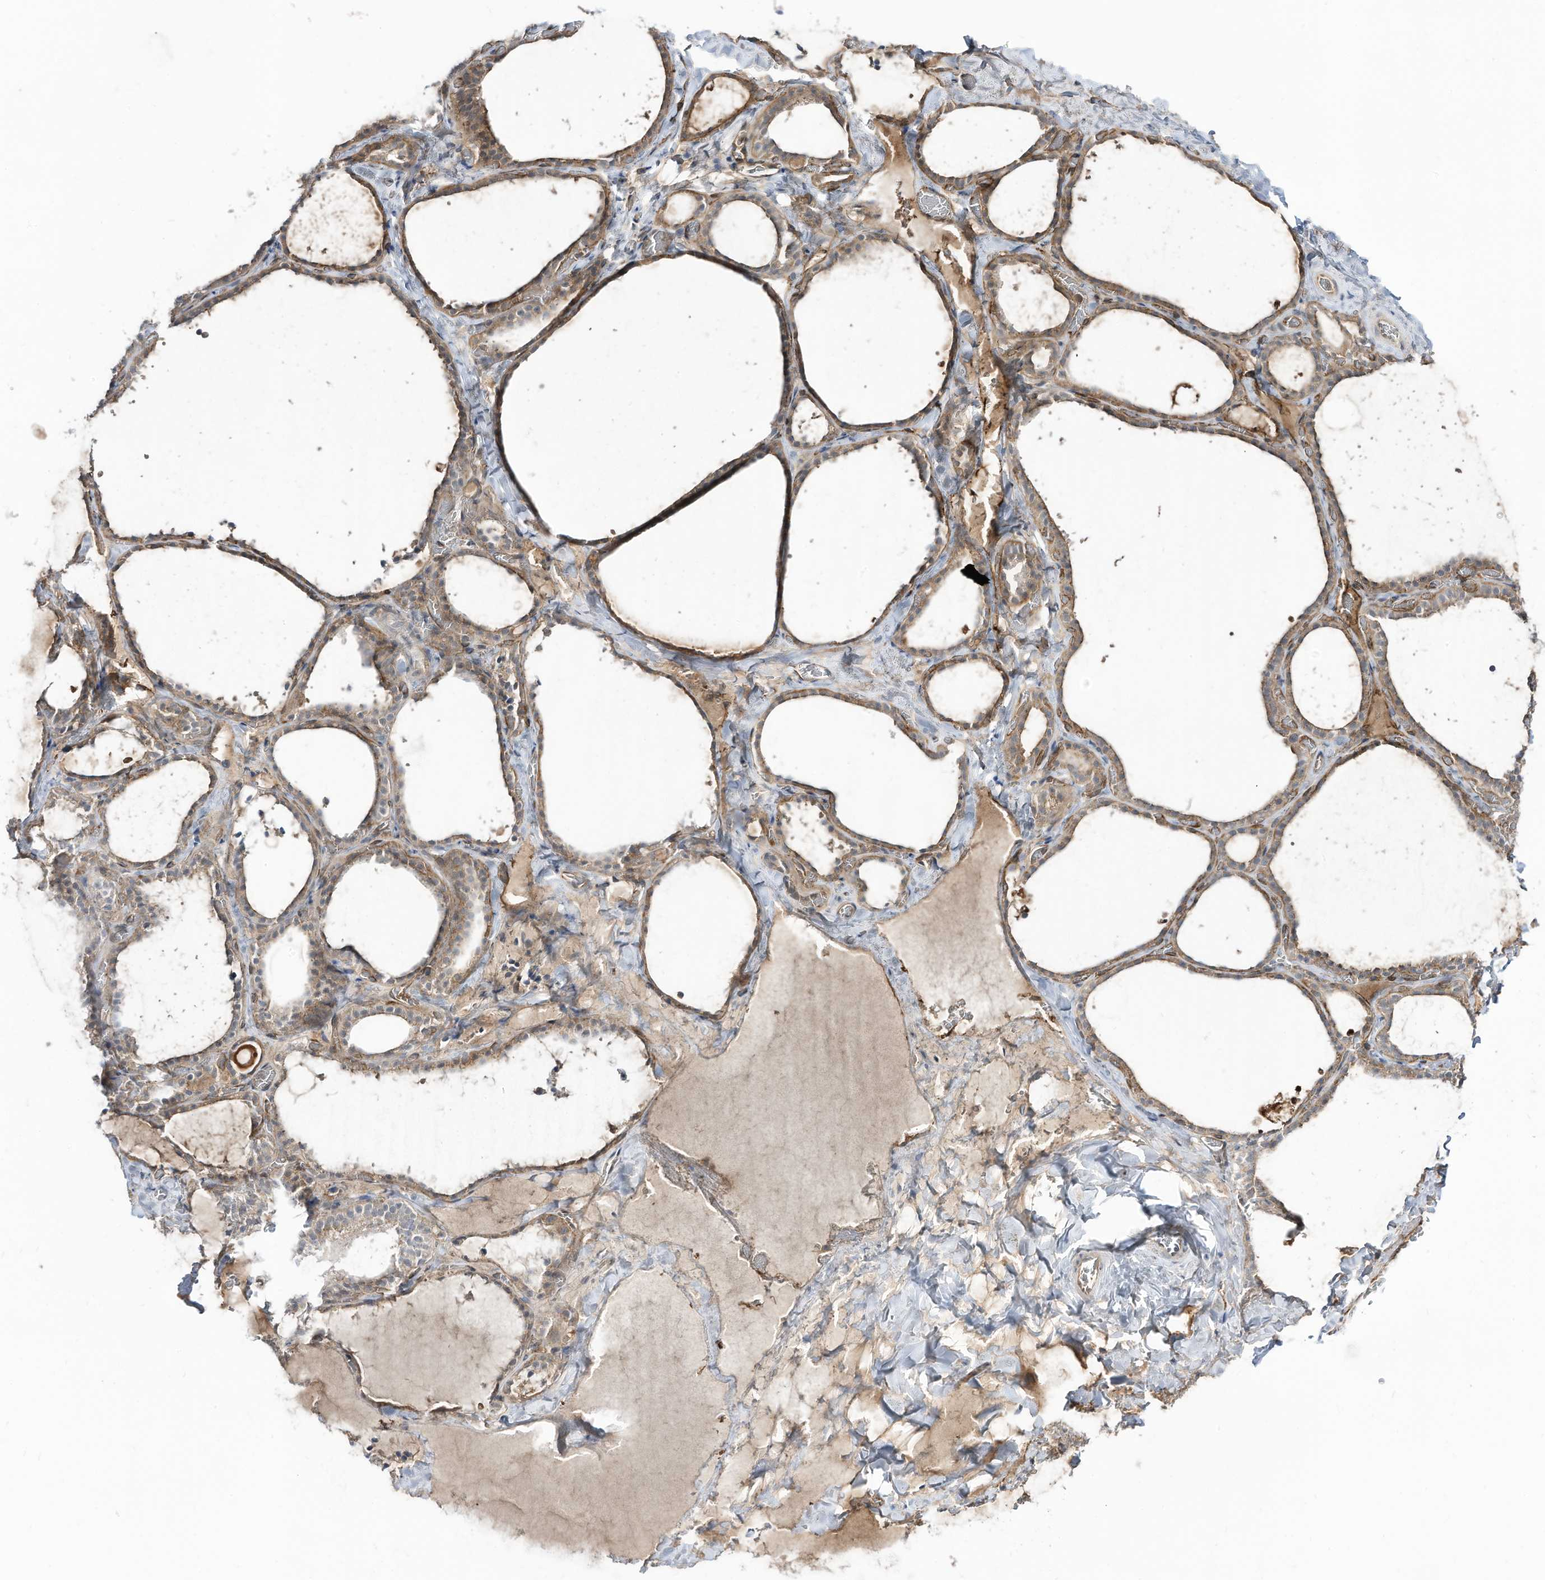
{"staining": {"intensity": "moderate", "quantity": ">75%", "location": "cytoplasmic/membranous"}, "tissue": "thyroid gland", "cell_type": "Glandular cells", "image_type": "normal", "snomed": [{"axis": "morphology", "description": "Normal tissue, NOS"}, {"axis": "topography", "description": "Thyroid gland"}], "caption": "Approximately >75% of glandular cells in normal human thyroid gland demonstrate moderate cytoplasmic/membranous protein expression as visualized by brown immunohistochemical staining.", "gene": "DZIP3", "patient": {"sex": "female", "age": 22}}